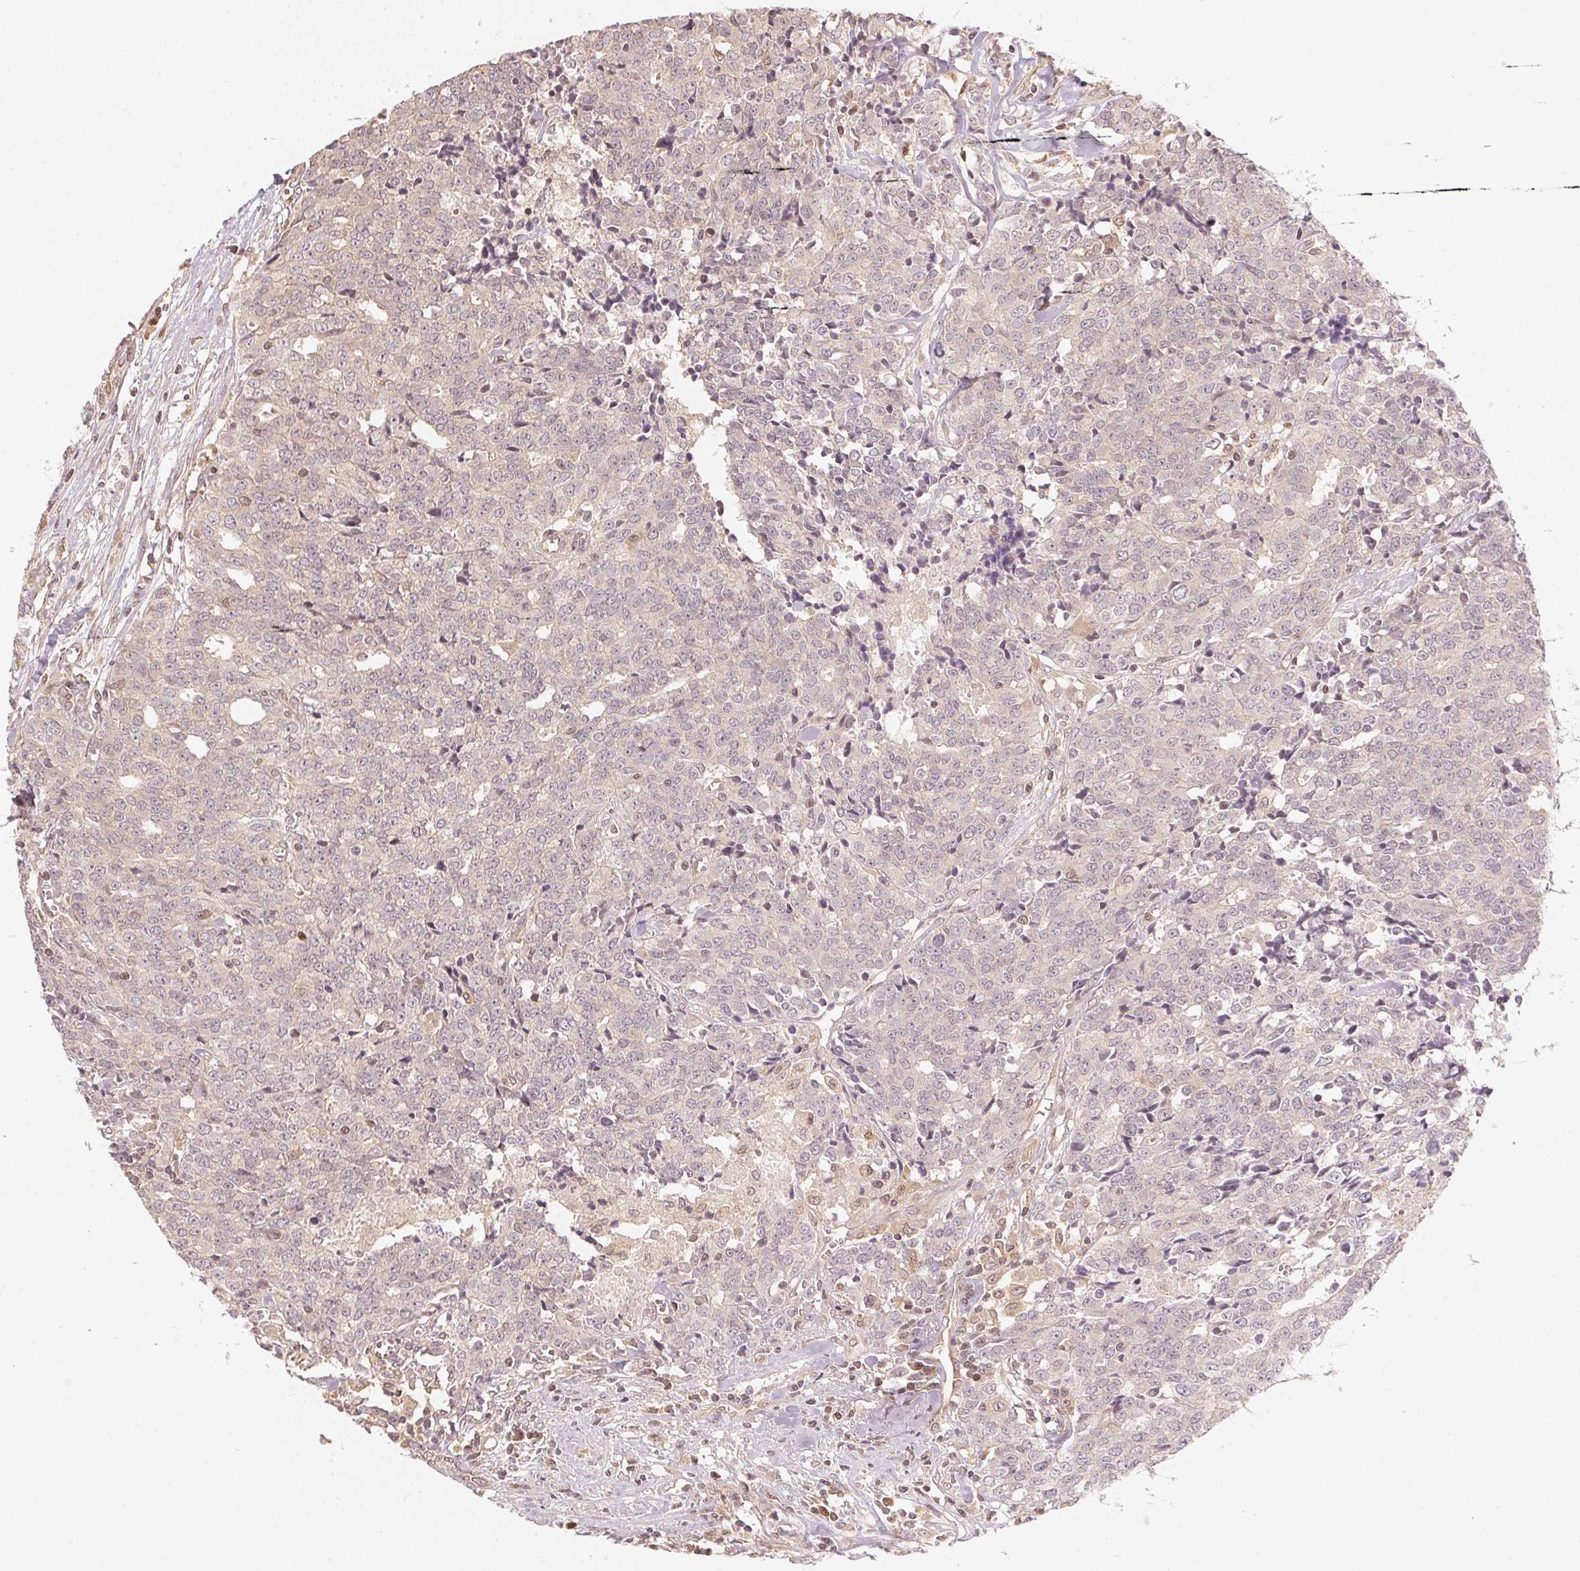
{"staining": {"intensity": "negative", "quantity": "none", "location": "none"}, "tissue": "prostate cancer", "cell_type": "Tumor cells", "image_type": "cancer", "snomed": [{"axis": "morphology", "description": "Adenocarcinoma, High grade"}, {"axis": "topography", "description": "Prostate and seminal vesicle, NOS"}], "caption": "Immunohistochemistry (IHC) image of human prostate cancer (adenocarcinoma (high-grade)) stained for a protein (brown), which reveals no expression in tumor cells. The staining is performed using DAB (3,3'-diaminobenzidine) brown chromogen with nuclei counter-stained in using hematoxylin.", "gene": "UBE2L3", "patient": {"sex": "male", "age": 60}}